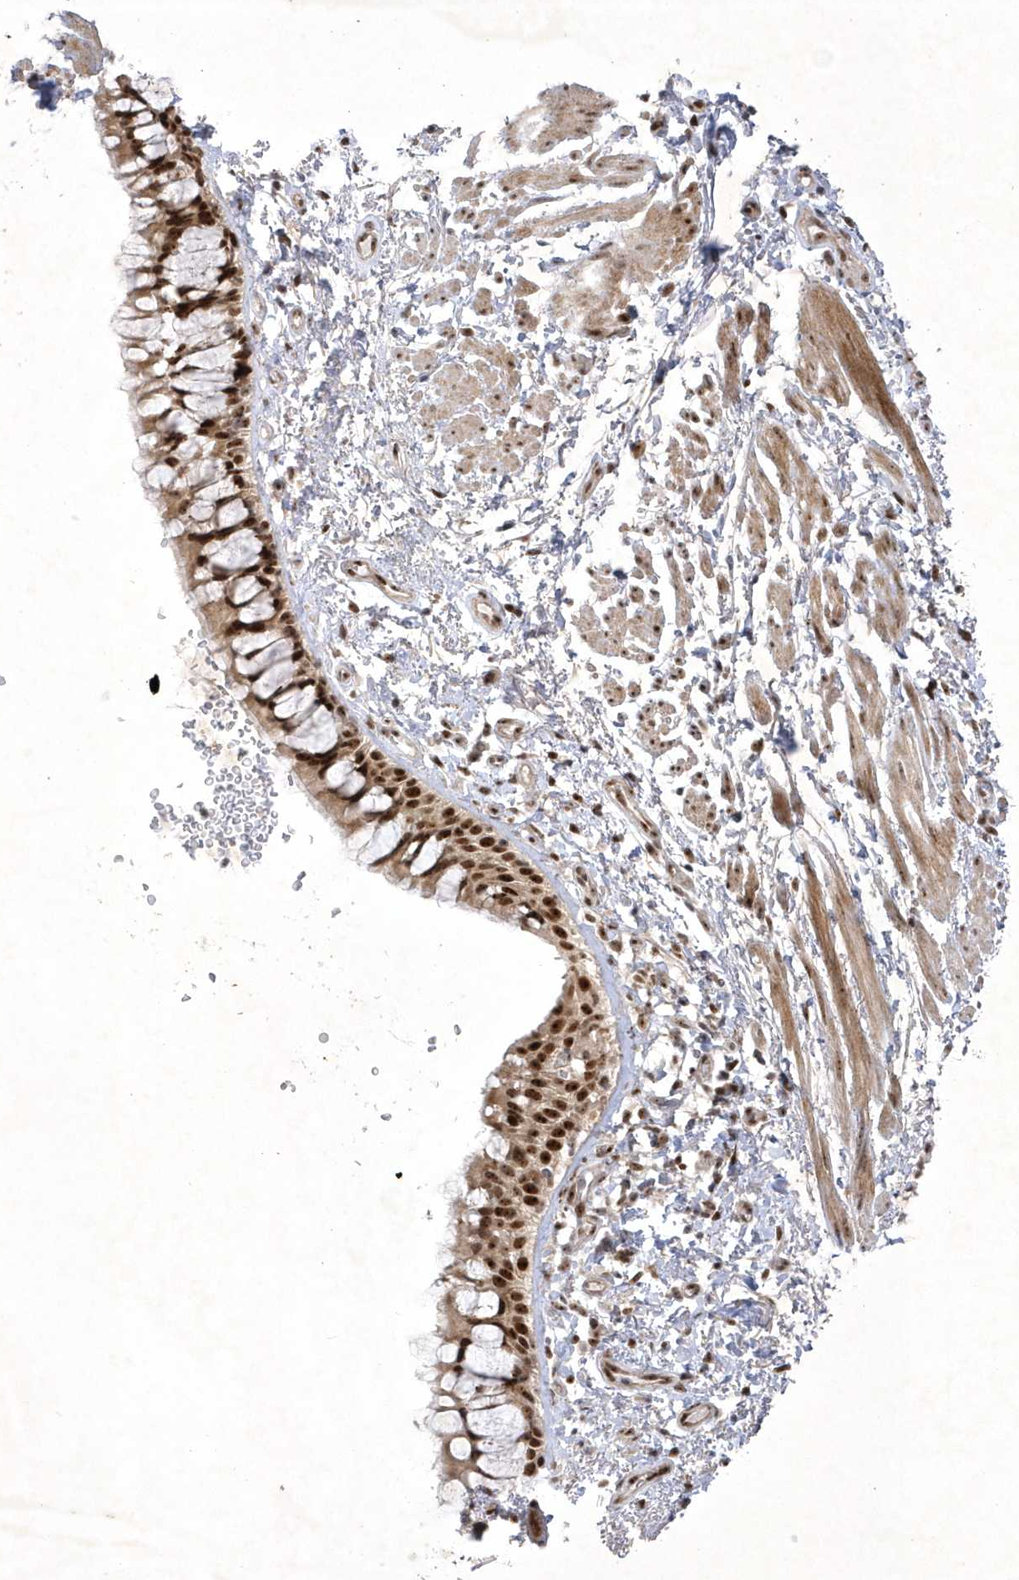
{"staining": {"intensity": "strong", "quantity": ">75%", "location": "nuclear"}, "tissue": "bronchus", "cell_type": "Respiratory epithelial cells", "image_type": "normal", "snomed": [{"axis": "morphology", "description": "Normal tissue, NOS"}, {"axis": "topography", "description": "Cartilage tissue"}, {"axis": "topography", "description": "Bronchus"}], "caption": "IHC photomicrograph of normal bronchus: human bronchus stained using immunohistochemistry (IHC) shows high levels of strong protein expression localized specifically in the nuclear of respiratory epithelial cells, appearing as a nuclear brown color.", "gene": "NPM3", "patient": {"sex": "female", "age": 73}}